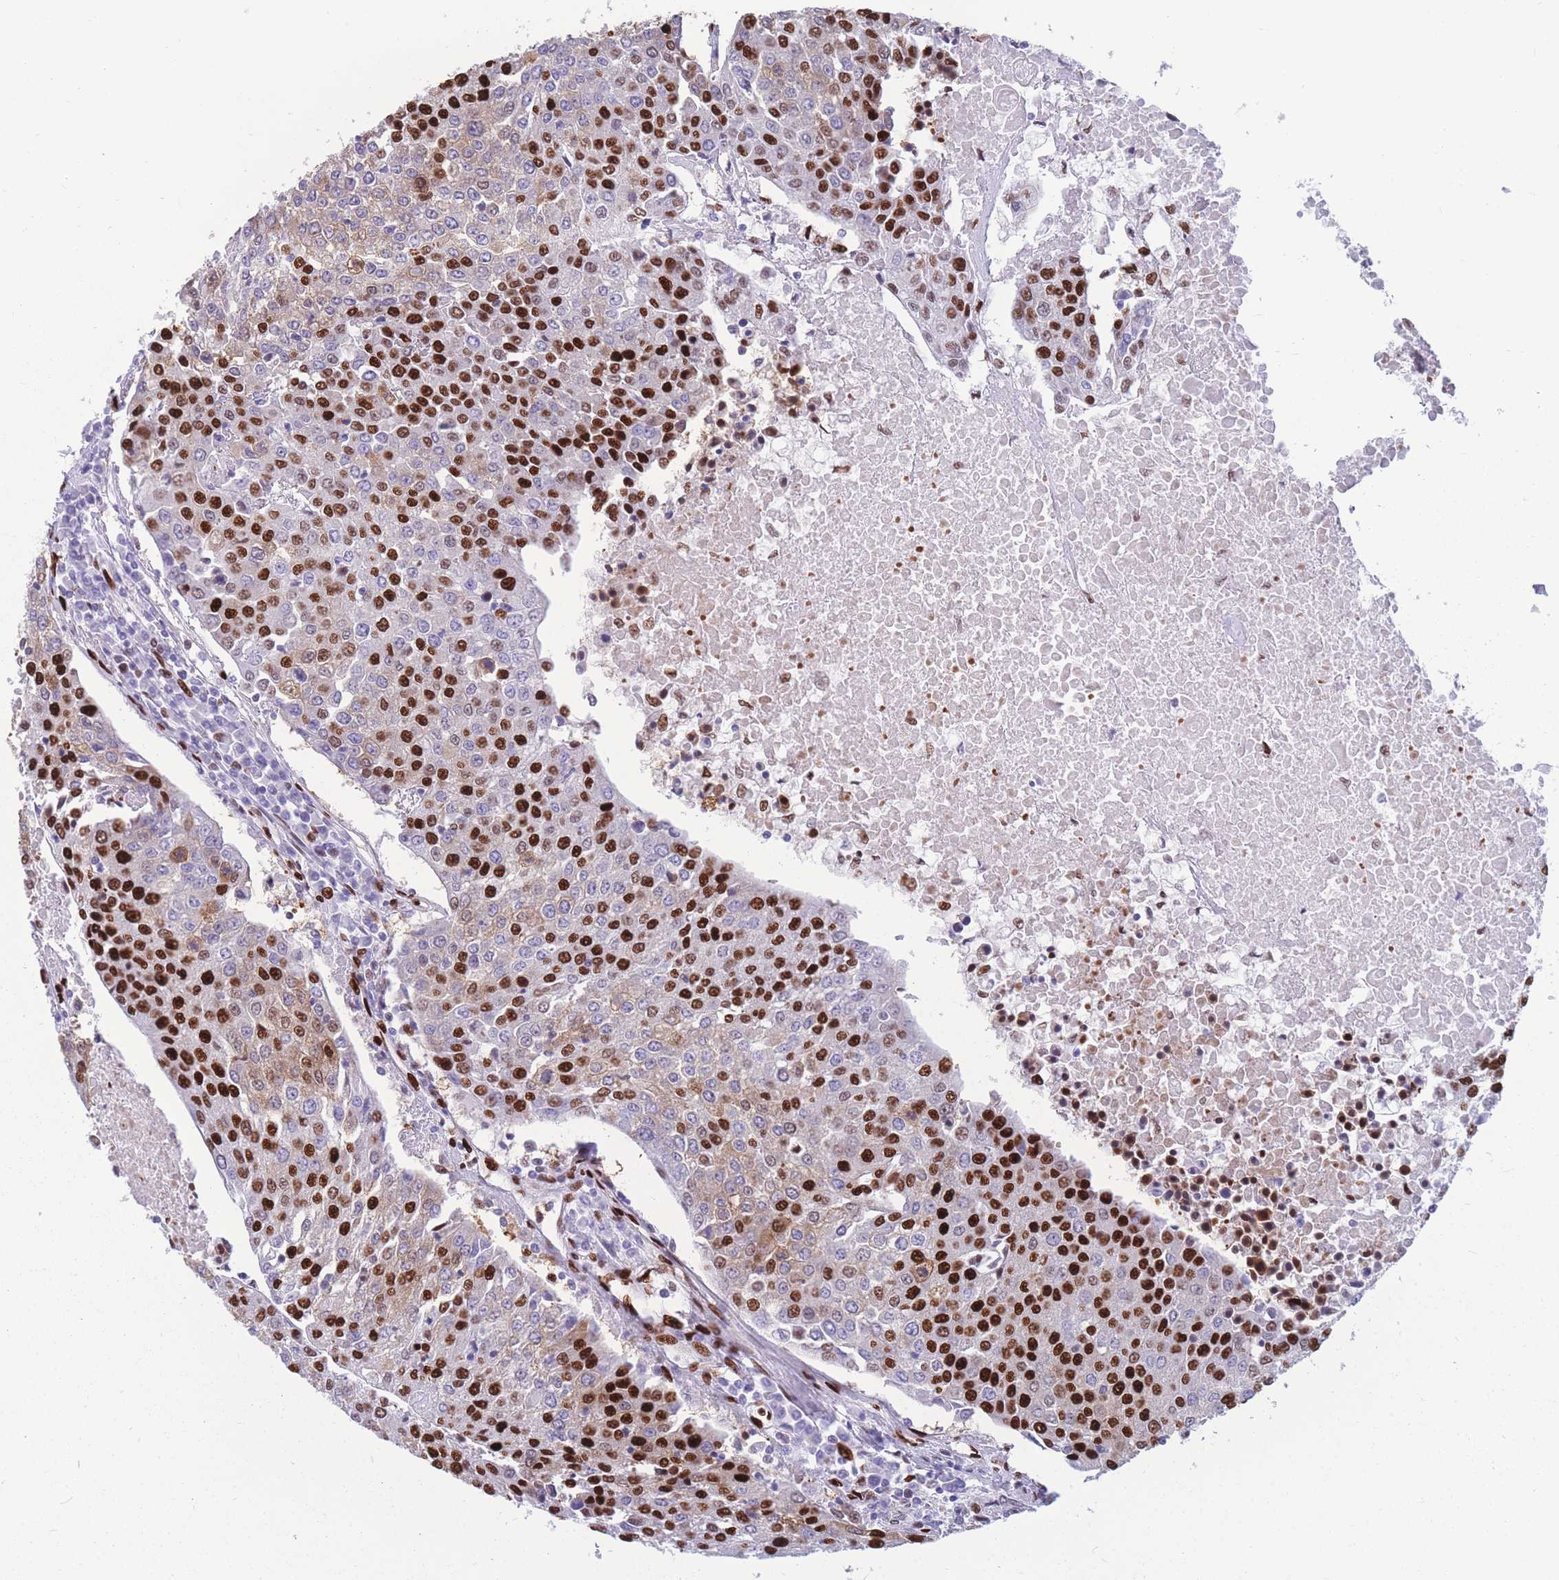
{"staining": {"intensity": "strong", "quantity": "25%-75%", "location": "nuclear"}, "tissue": "urothelial cancer", "cell_type": "Tumor cells", "image_type": "cancer", "snomed": [{"axis": "morphology", "description": "Urothelial carcinoma, High grade"}, {"axis": "topography", "description": "Urinary bladder"}], "caption": "Tumor cells reveal strong nuclear staining in approximately 25%-75% of cells in urothelial cancer.", "gene": "NASP", "patient": {"sex": "female", "age": 85}}